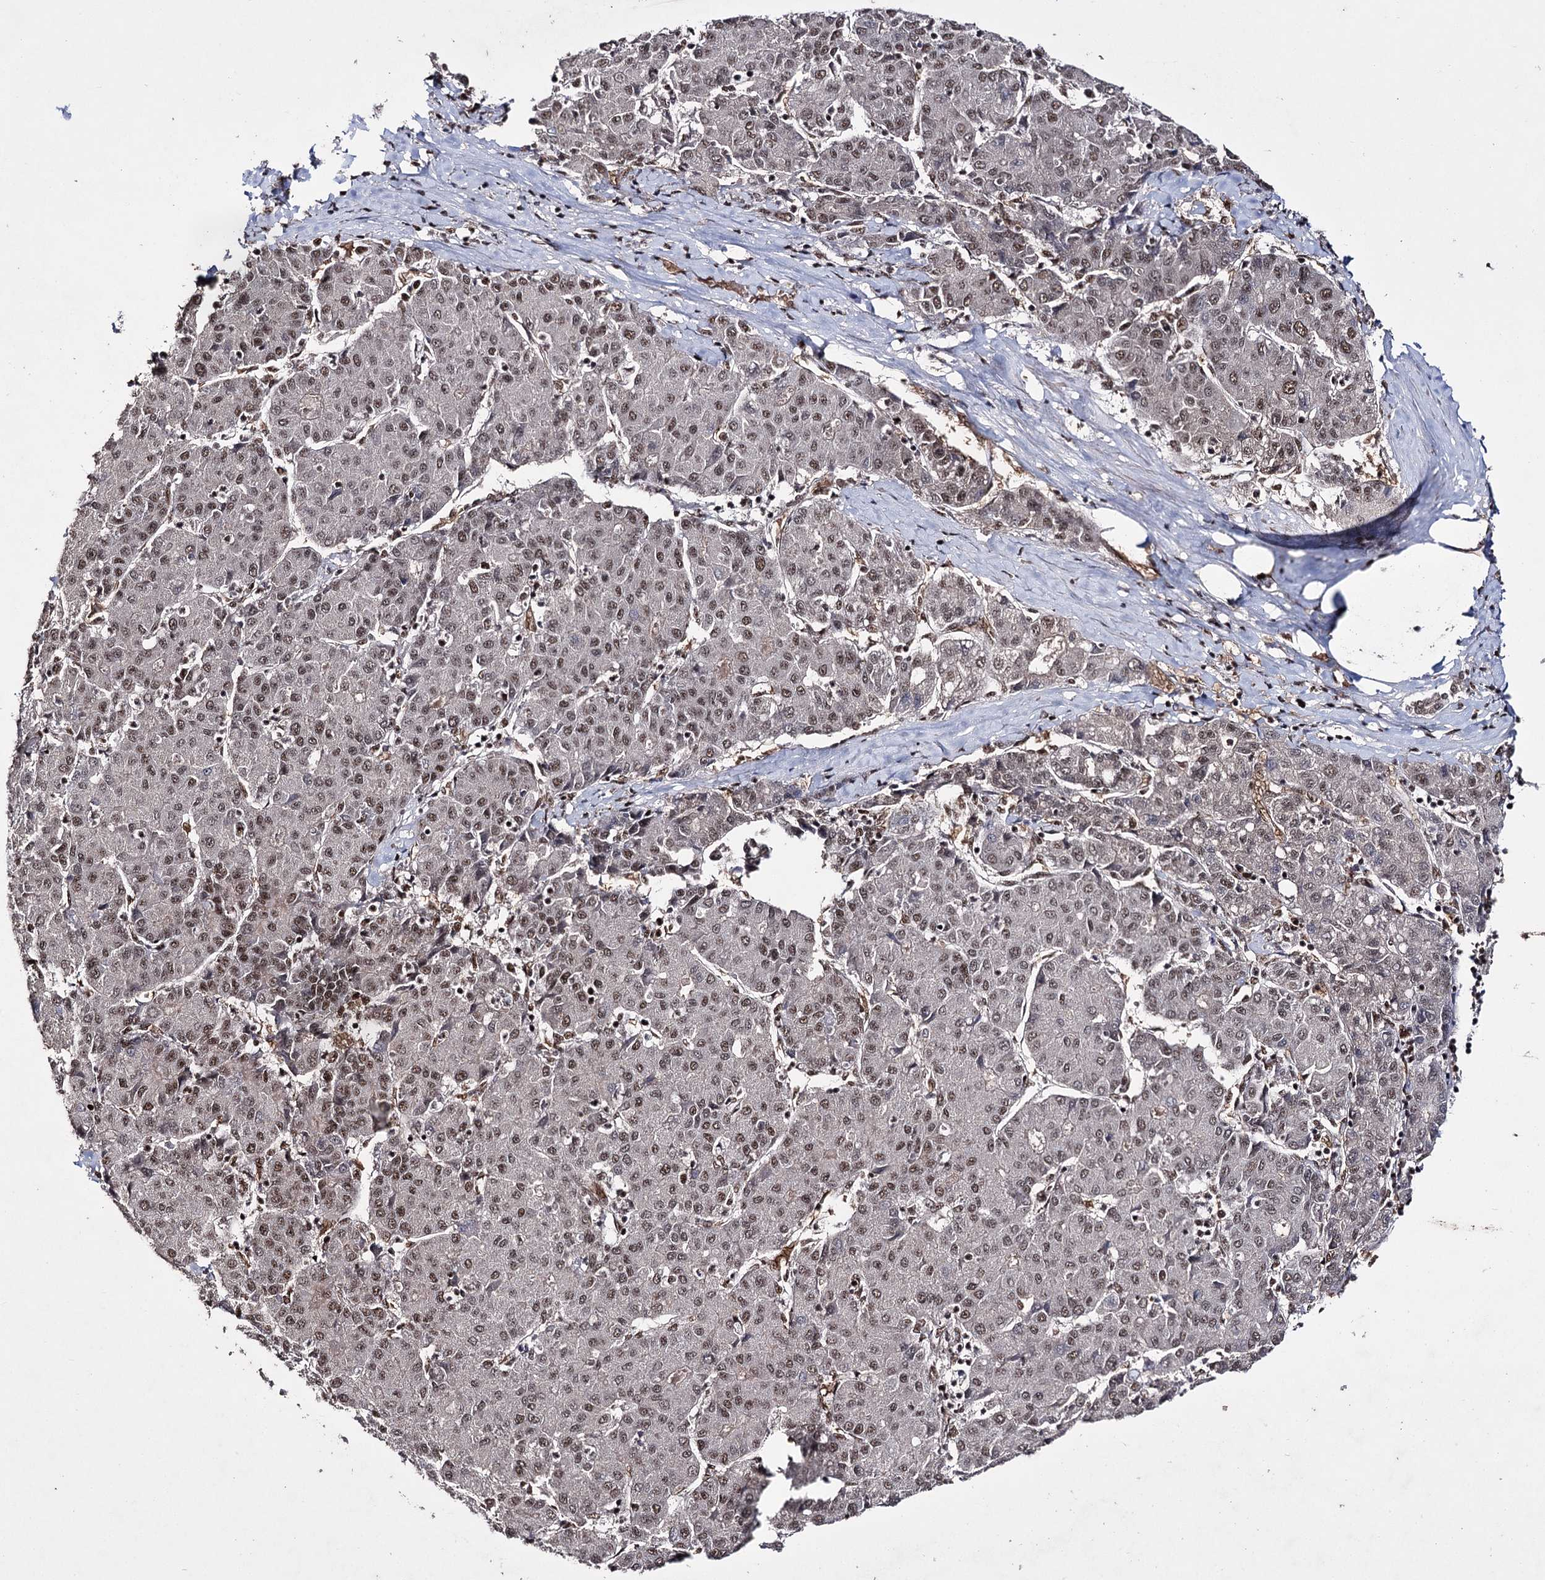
{"staining": {"intensity": "moderate", "quantity": ">75%", "location": "nuclear"}, "tissue": "liver cancer", "cell_type": "Tumor cells", "image_type": "cancer", "snomed": [{"axis": "morphology", "description": "Carcinoma, Hepatocellular, NOS"}, {"axis": "topography", "description": "Liver"}], "caption": "The image displays a brown stain indicating the presence of a protein in the nuclear of tumor cells in hepatocellular carcinoma (liver).", "gene": "PRPF40A", "patient": {"sex": "male", "age": 65}}